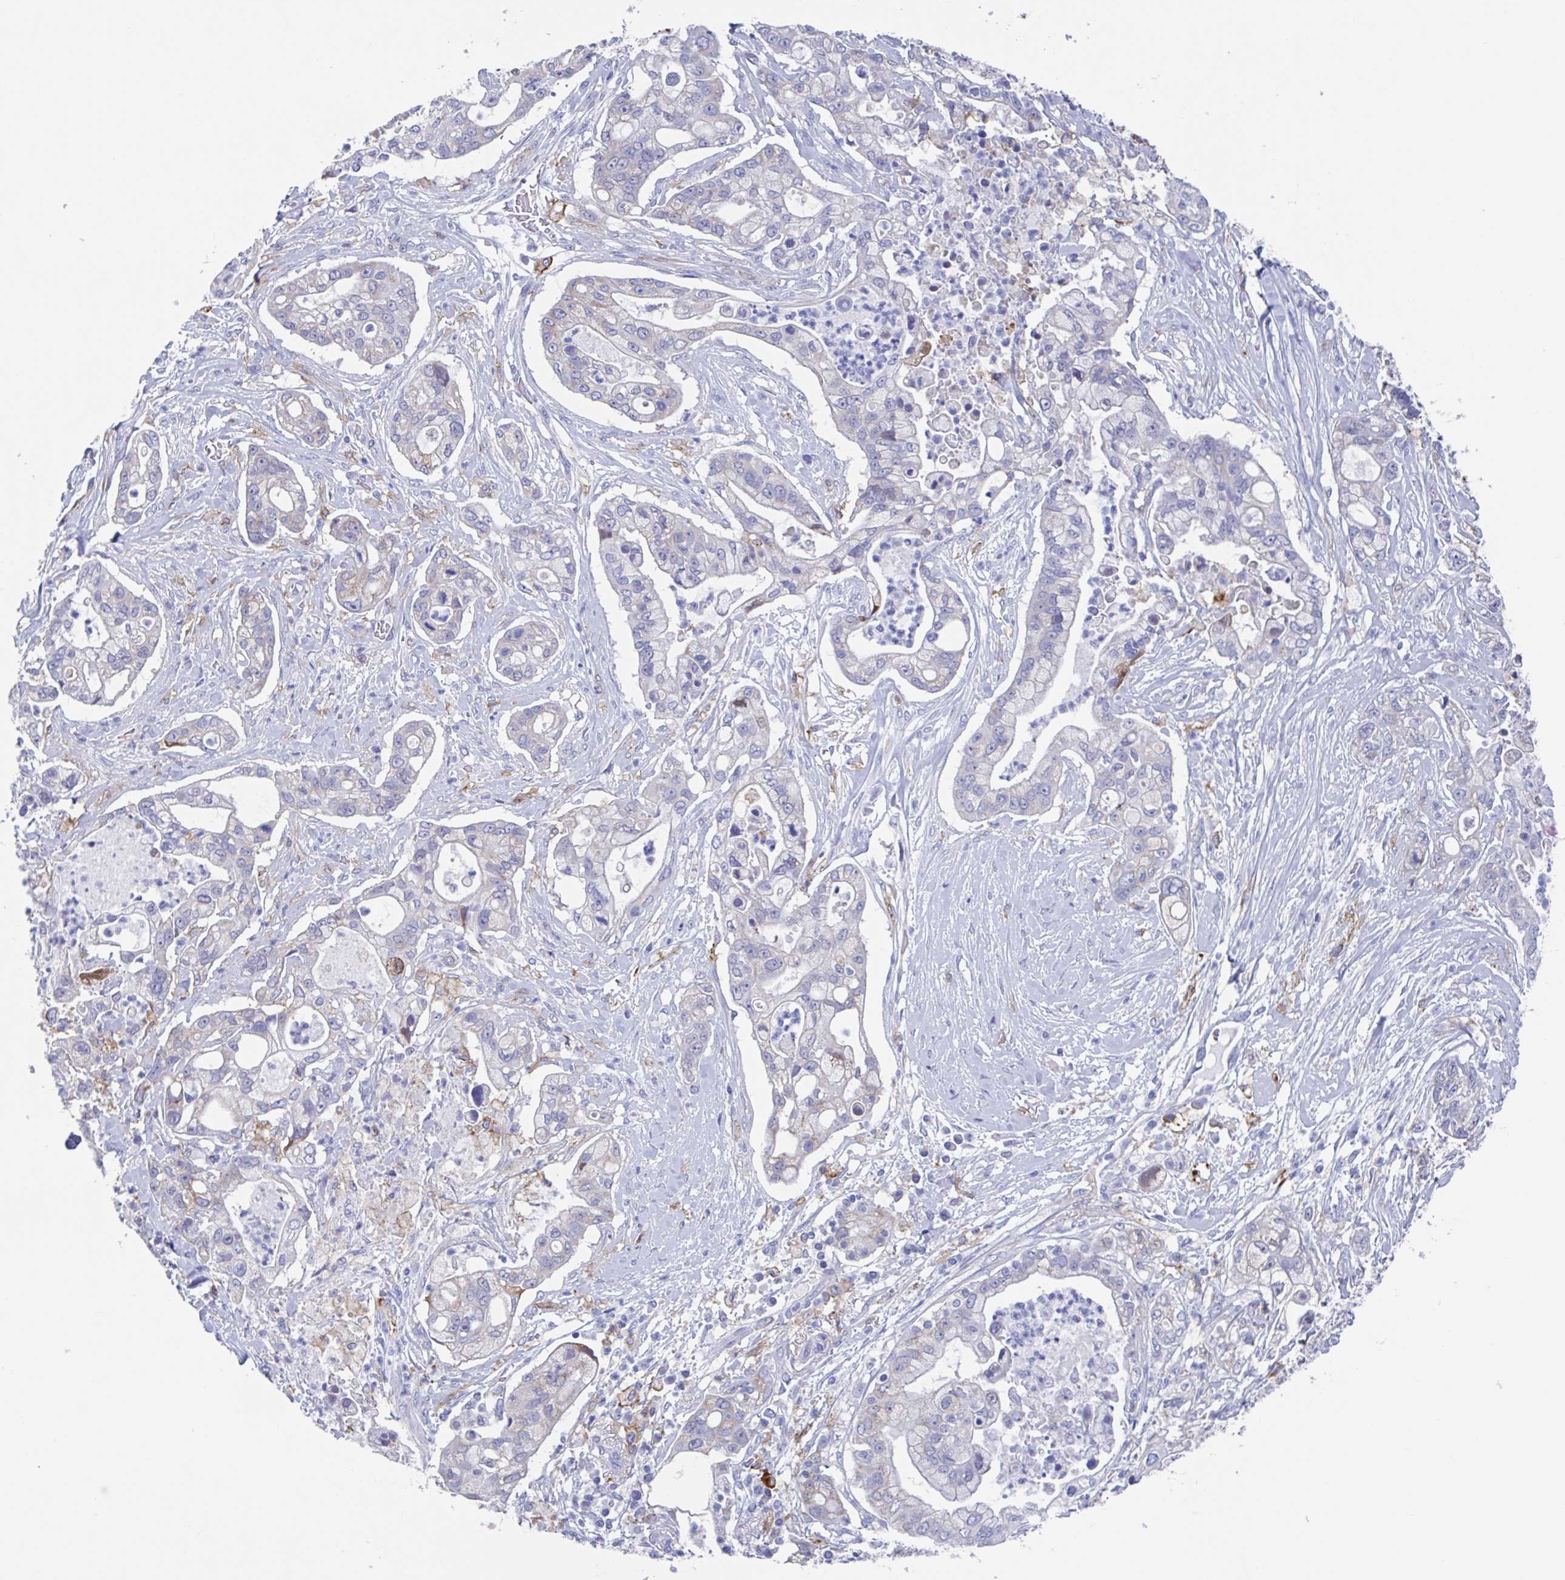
{"staining": {"intensity": "negative", "quantity": "none", "location": "none"}, "tissue": "pancreatic cancer", "cell_type": "Tumor cells", "image_type": "cancer", "snomed": [{"axis": "morphology", "description": "Adenocarcinoma, NOS"}, {"axis": "topography", "description": "Pancreas"}], "caption": "The image reveals no significant positivity in tumor cells of adenocarcinoma (pancreatic). (Stains: DAB IHC with hematoxylin counter stain, Microscopy: brightfield microscopy at high magnification).", "gene": "FCGR3A", "patient": {"sex": "female", "age": 69}}